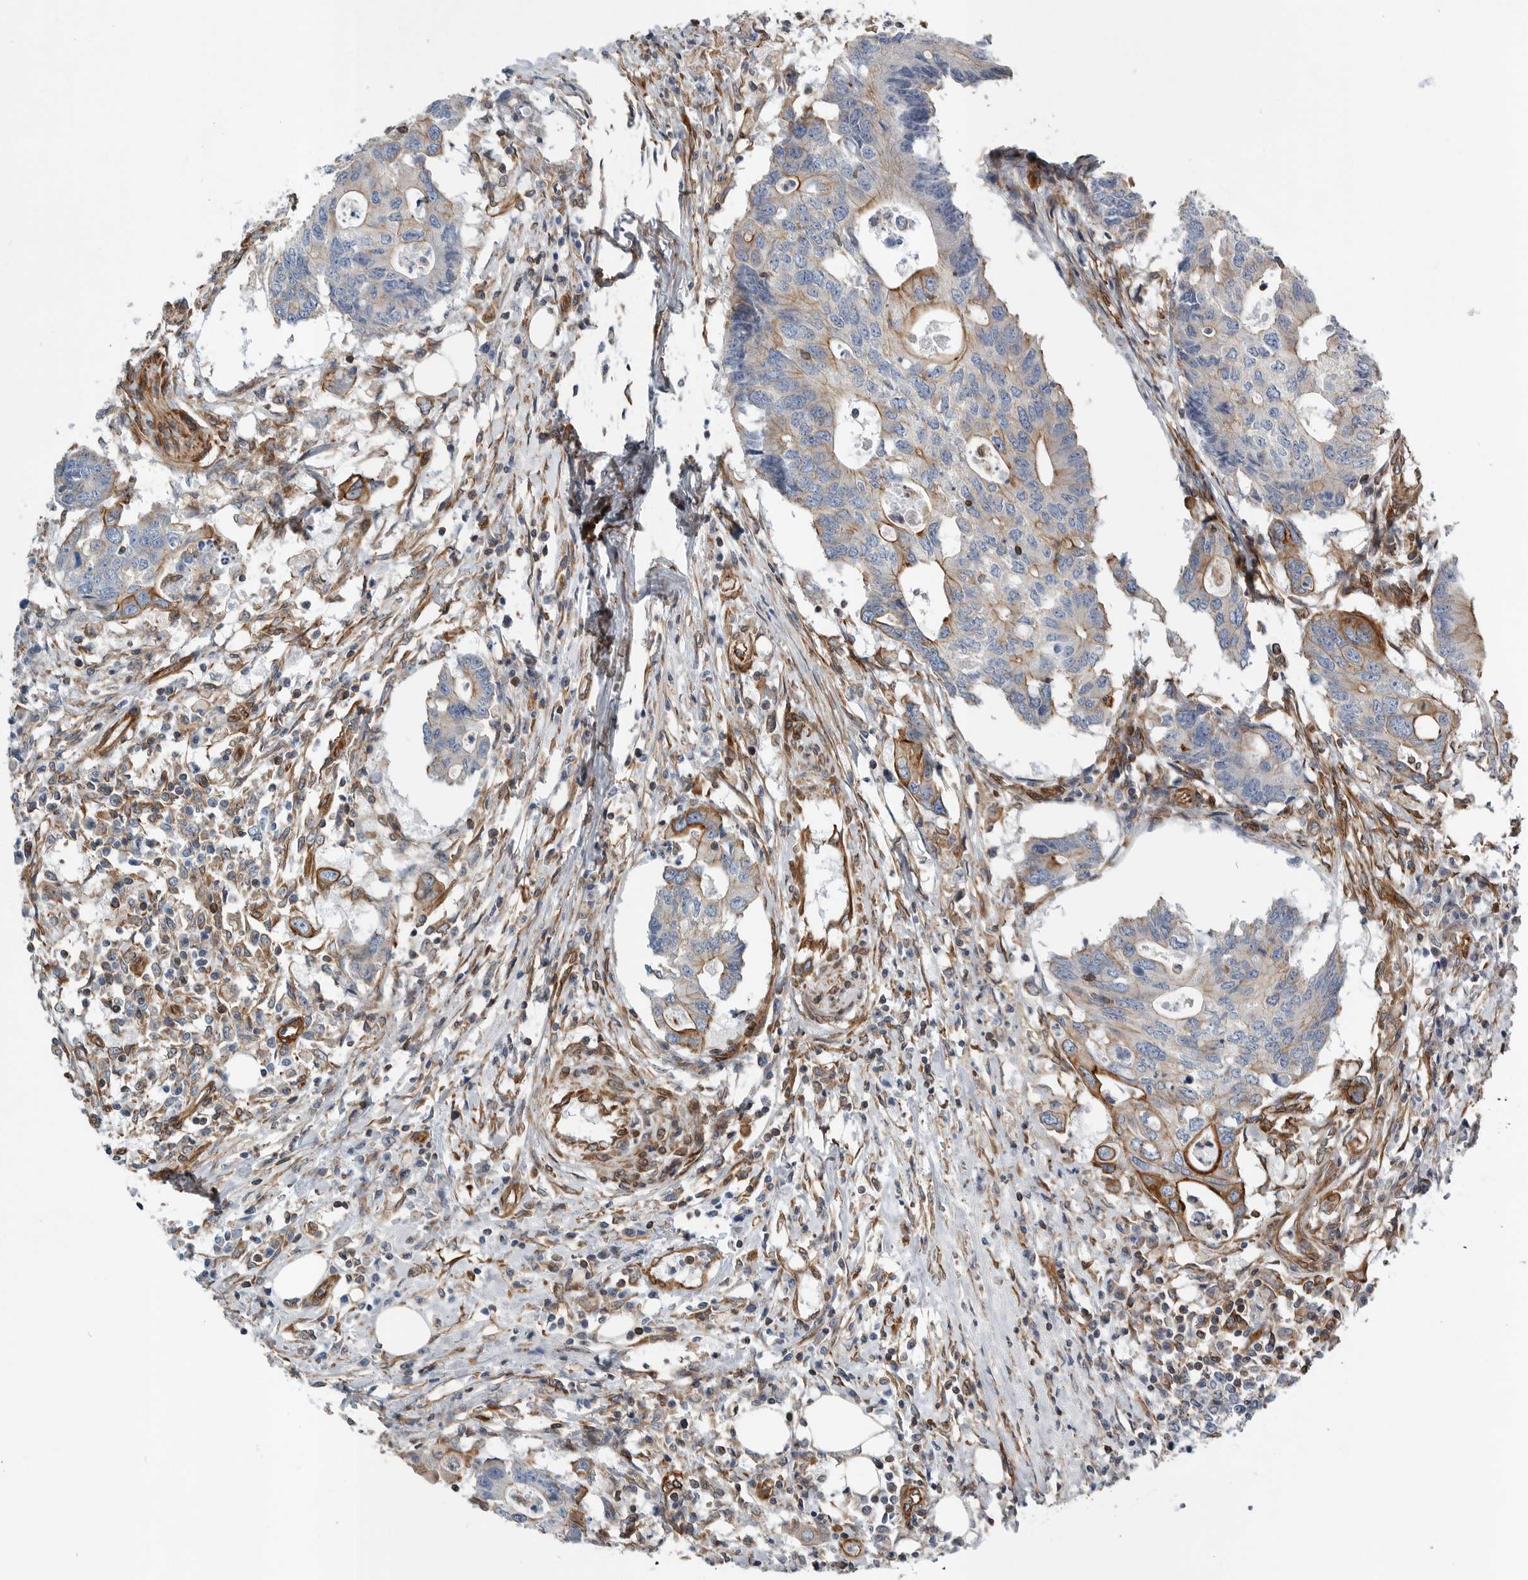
{"staining": {"intensity": "moderate", "quantity": "<25%", "location": "cytoplasmic/membranous"}, "tissue": "colorectal cancer", "cell_type": "Tumor cells", "image_type": "cancer", "snomed": [{"axis": "morphology", "description": "Adenocarcinoma, NOS"}, {"axis": "topography", "description": "Colon"}], "caption": "Protein analysis of colorectal cancer (adenocarcinoma) tissue exhibits moderate cytoplasmic/membranous positivity in about <25% of tumor cells.", "gene": "PLEC", "patient": {"sex": "male", "age": 71}}